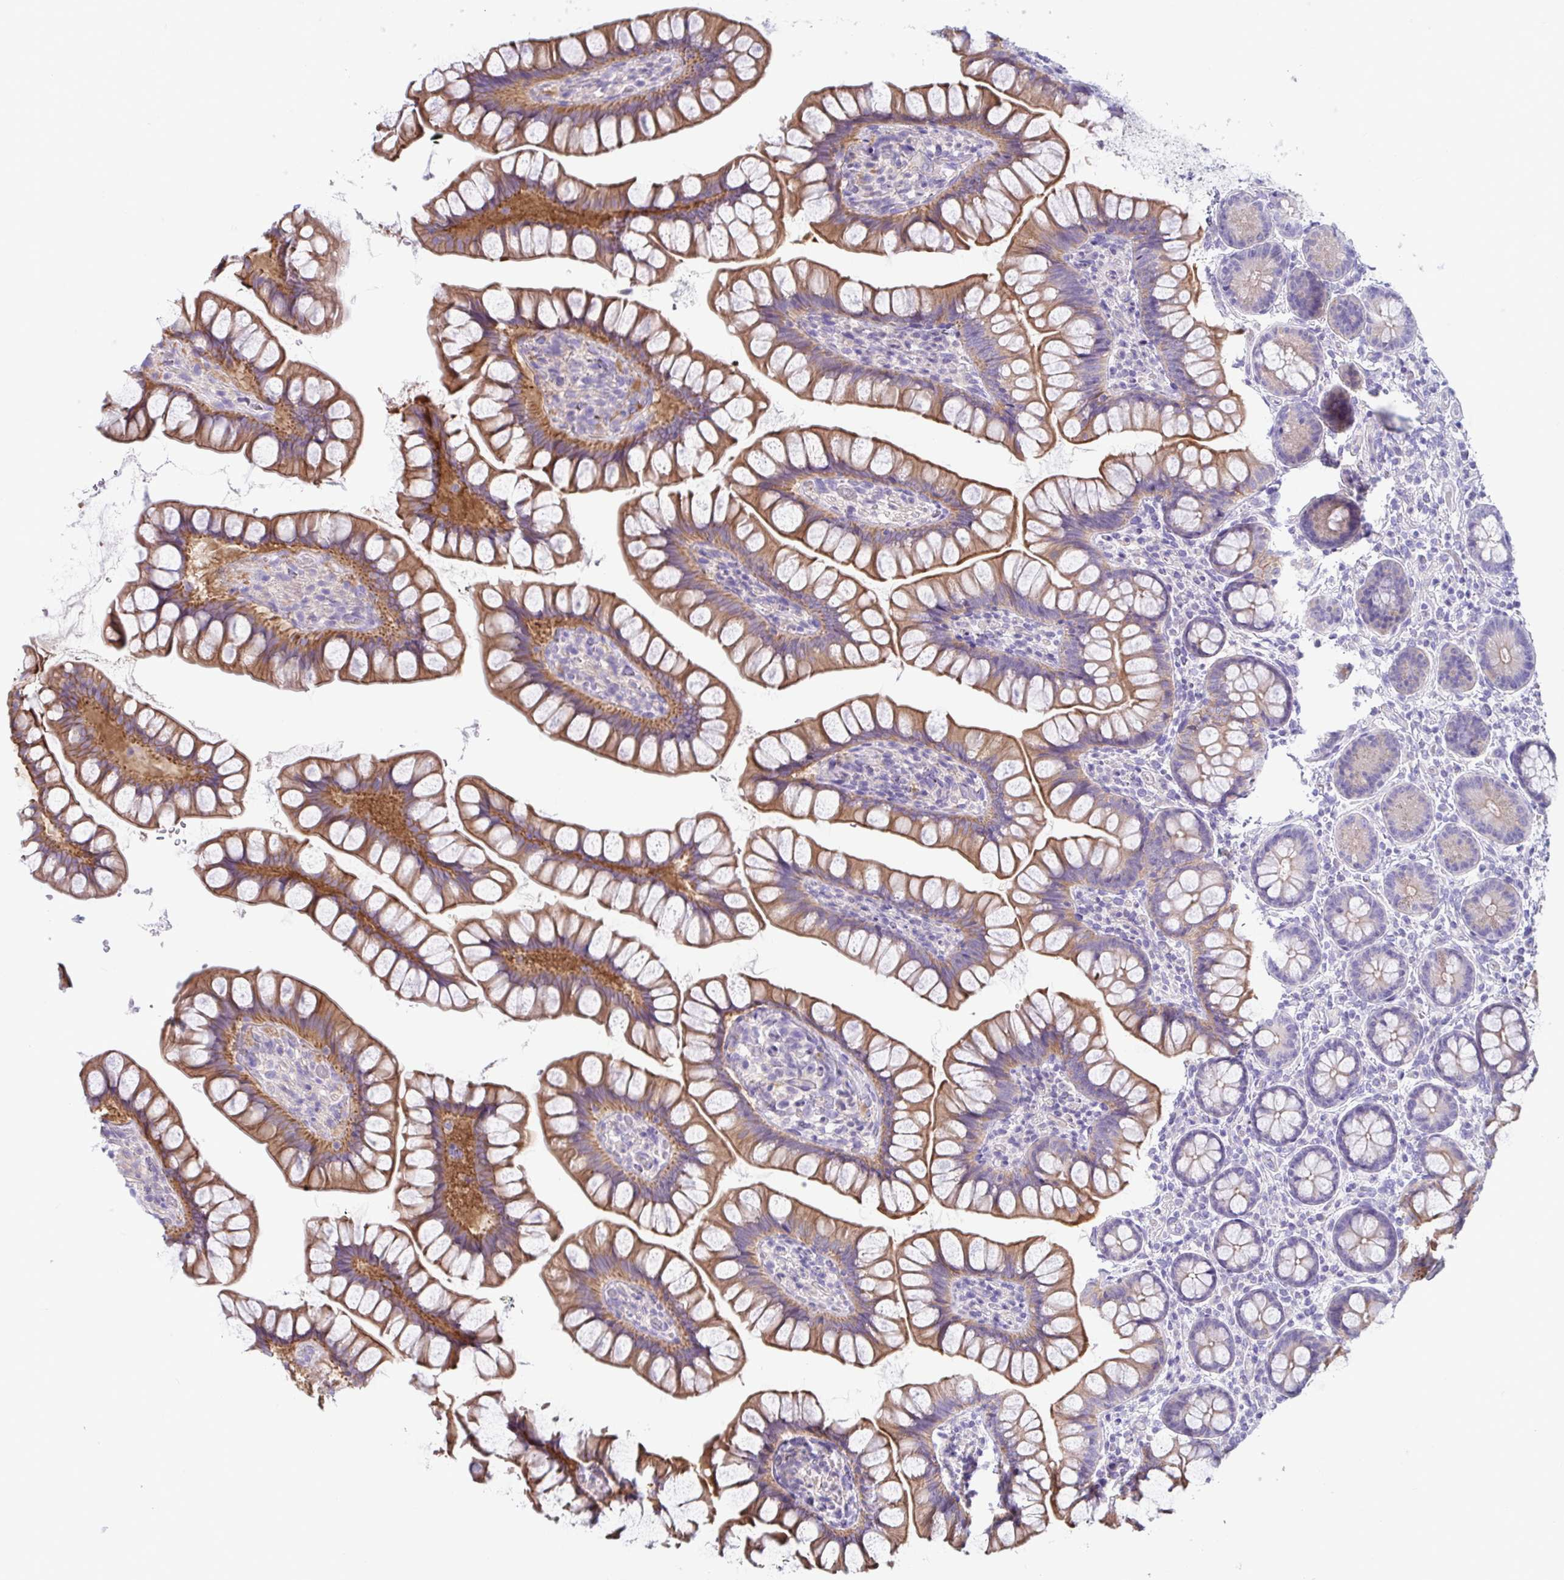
{"staining": {"intensity": "moderate", "quantity": ">75%", "location": "cytoplasmic/membranous"}, "tissue": "small intestine", "cell_type": "Glandular cells", "image_type": "normal", "snomed": [{"axis": "morphology", "description": "Normal tissue, NOS"}, {"axis": "topography", "description": "Small intestine"}], "caption": "This histopathology image displays immunohistochemistry staining of unremarkable human small intestine, with medium moderate cytoplasmic/membranous positivity in about >75% of glandular cells.", "gene": "TNNI2", "patient": {"sex": "male", "age": 70}}